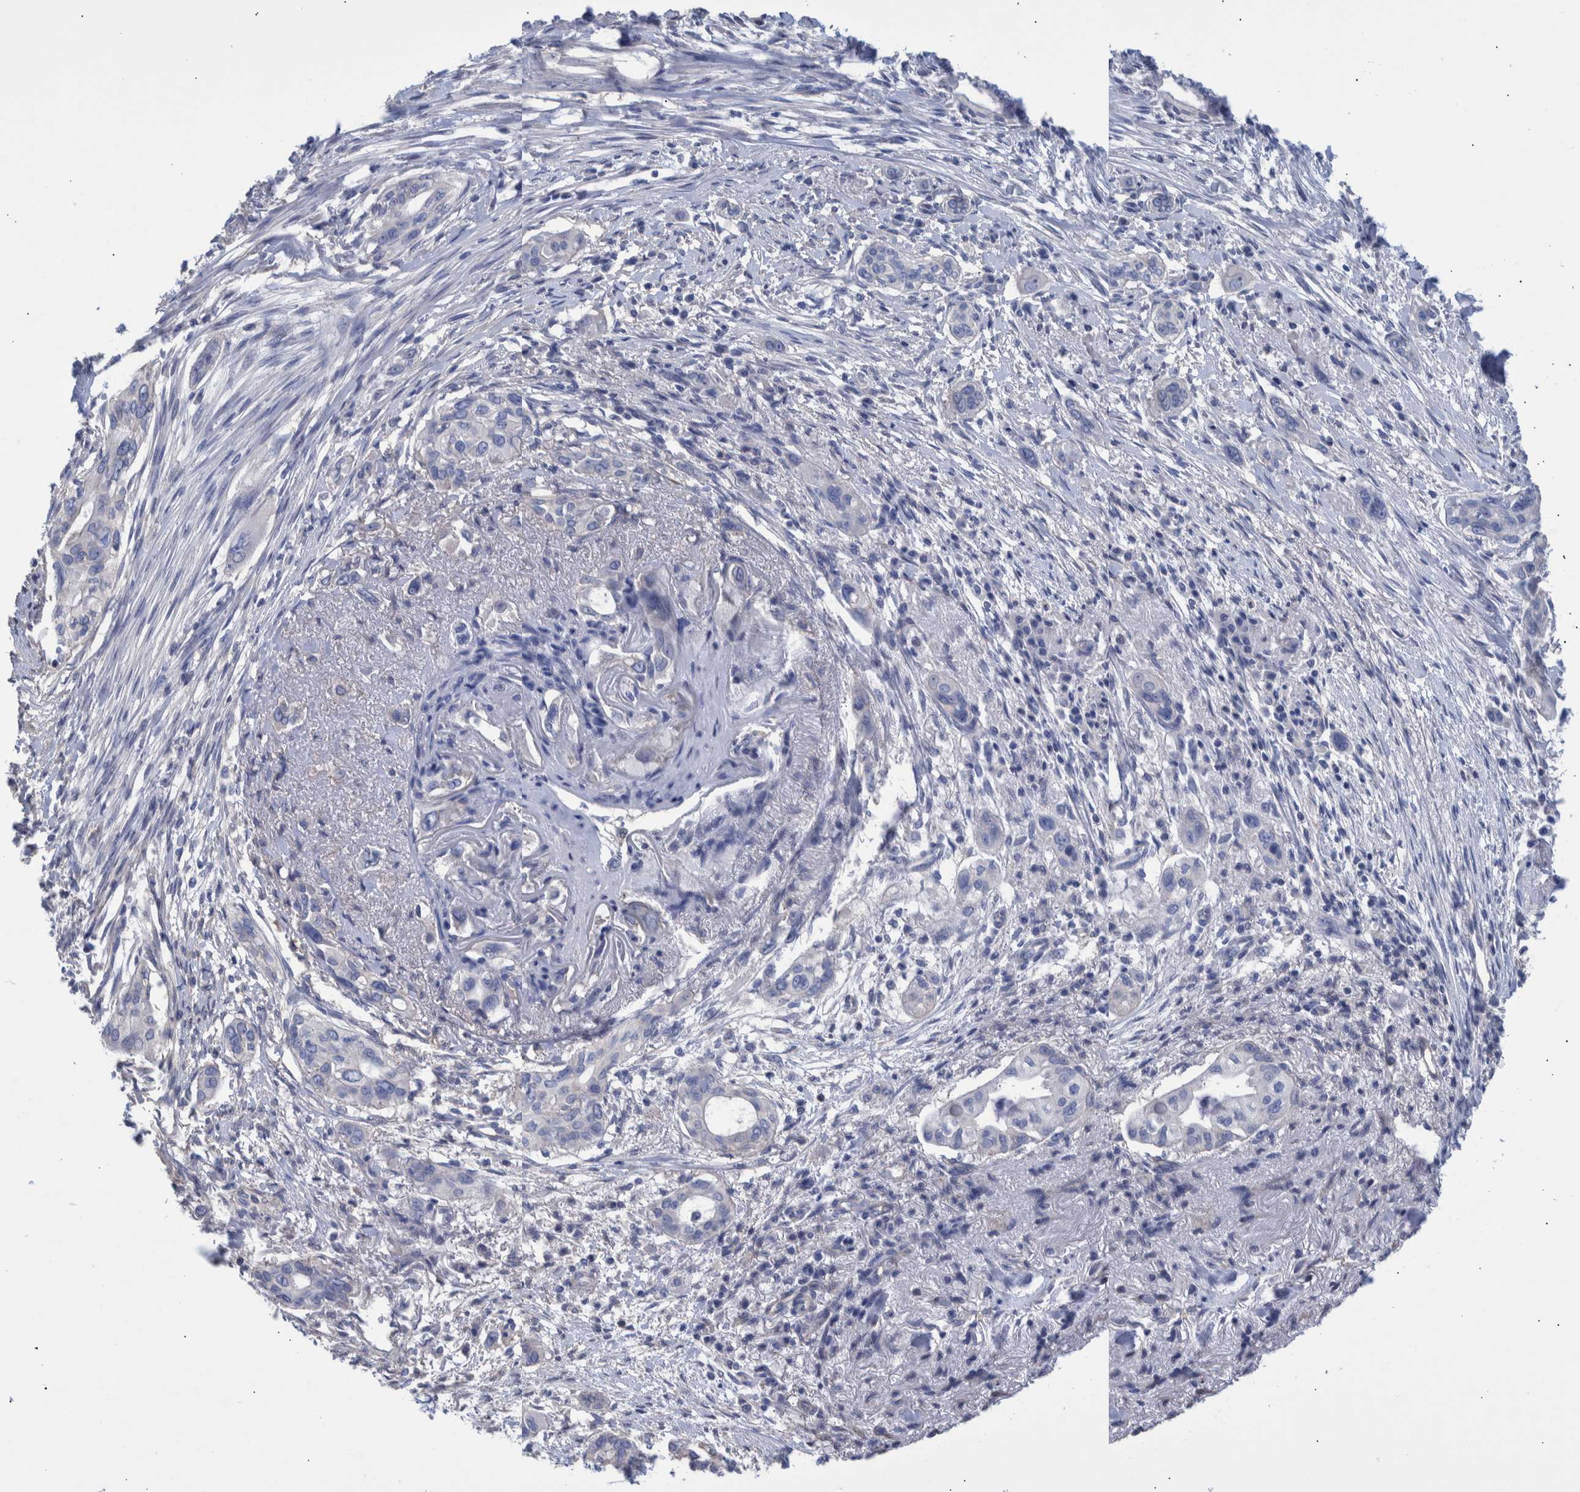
{"staining": {"intensity": "negative", "quantity": "none", "location": "none"}, "tissue": "pancreatic cancer", "cell_type": "Tumor cells", "image_type": "cancer", "snomed": [{"axis": "morphology", "description": "Adenocarcinoma, NOS"}, {"axis": "topography", "description": "Pancreas"}], "caption": "This is an immunohistochemistry (IHC) image of pancreatic adenocarcinoma. There is no positivity in tumor cells.", "gene": "PPP3CC", "patient": {"sex": "female", "age": 60}}